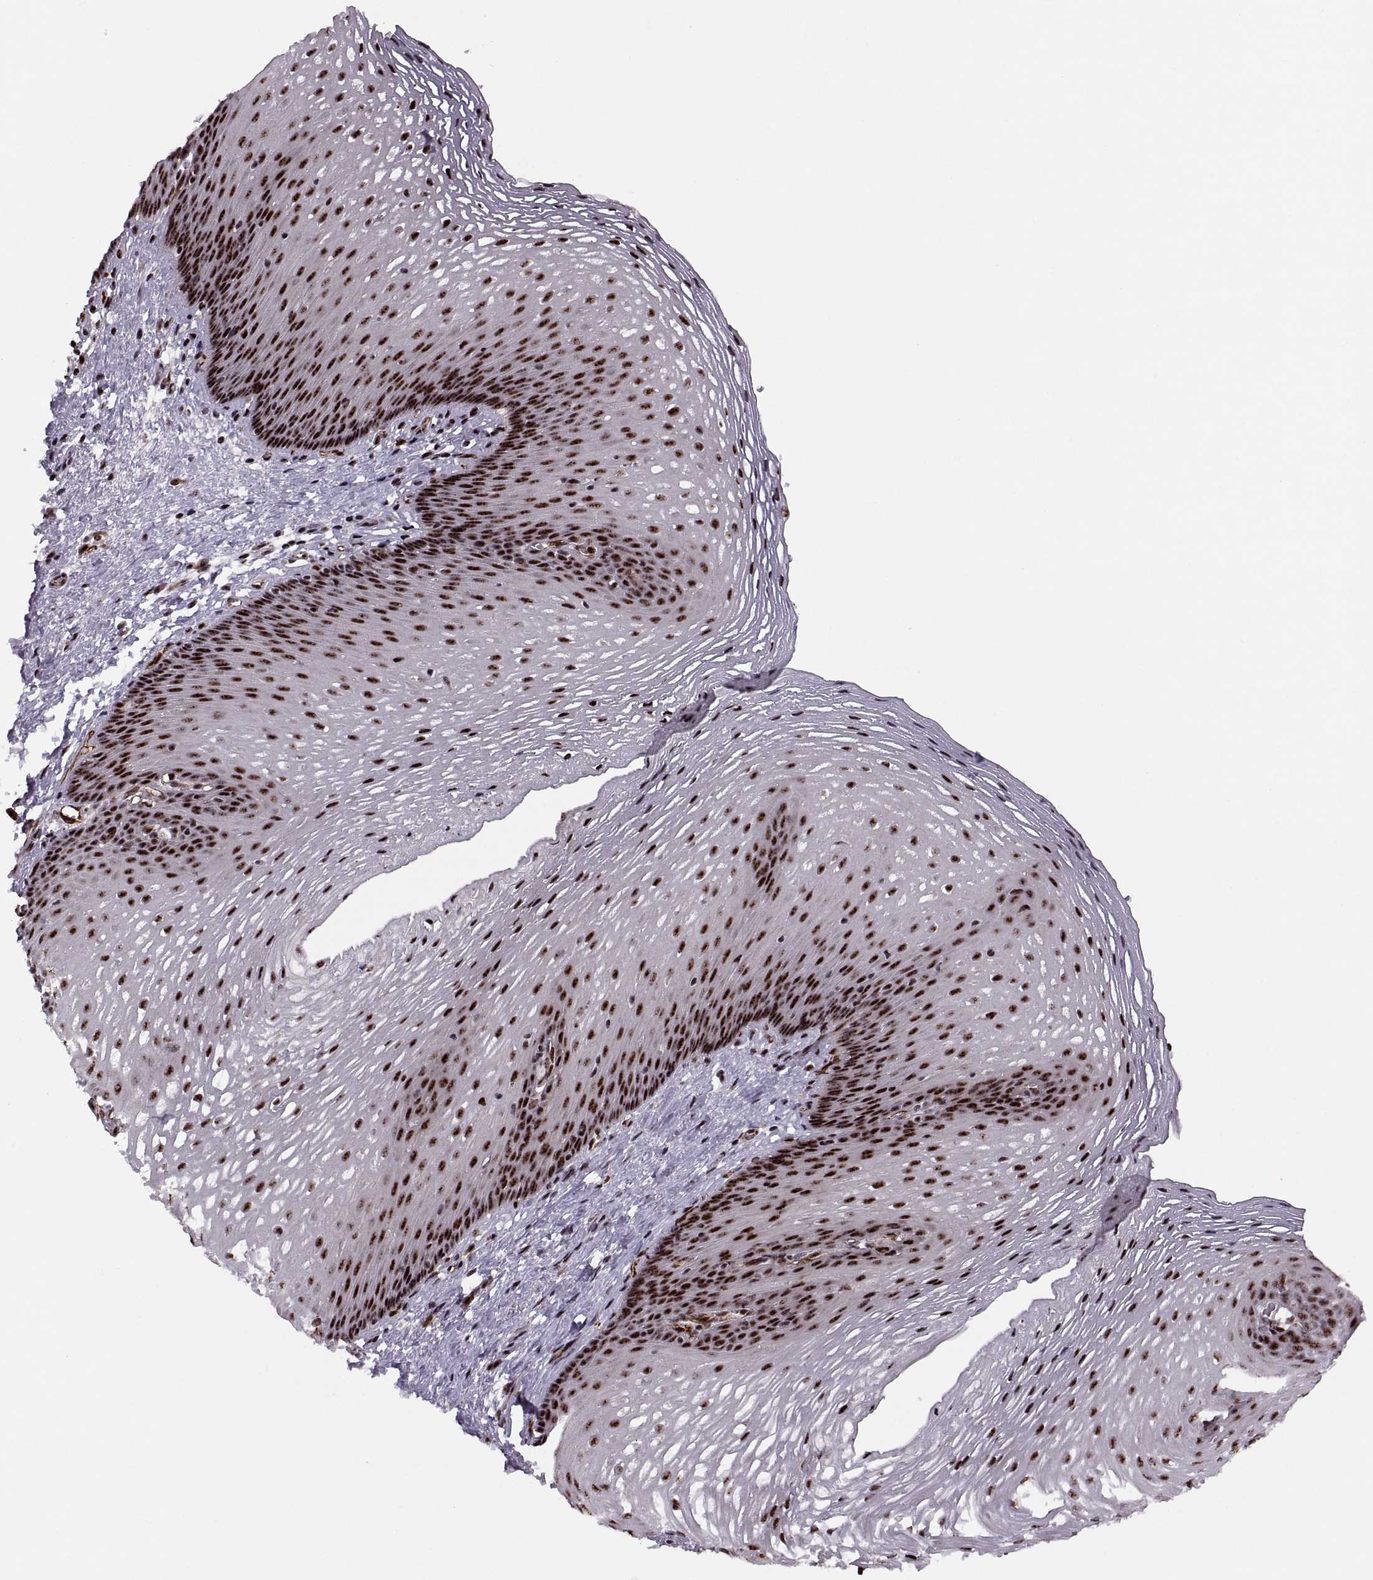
{"staining": {"intensity": "strong", "quantity": ">75%", "location": "nuclear"}, "tissue": "esophagus", "cell_type": "Squamous epithelial cells", "image_type": "normal", "snomed": [{"axis": "morphology", "description": "Normal tissue, NOS"}, {"axis": "topography", "description": "Esophagus"}], "caption": "Immunohistochemical staining of unremarkable human esophagus exhibits >75% levels of strong nuclear protein expression in approximately >75% of squamous epithelial cells.", "gene": "ZCCHC17", "patient": {"sex": "male", "age": 76}}